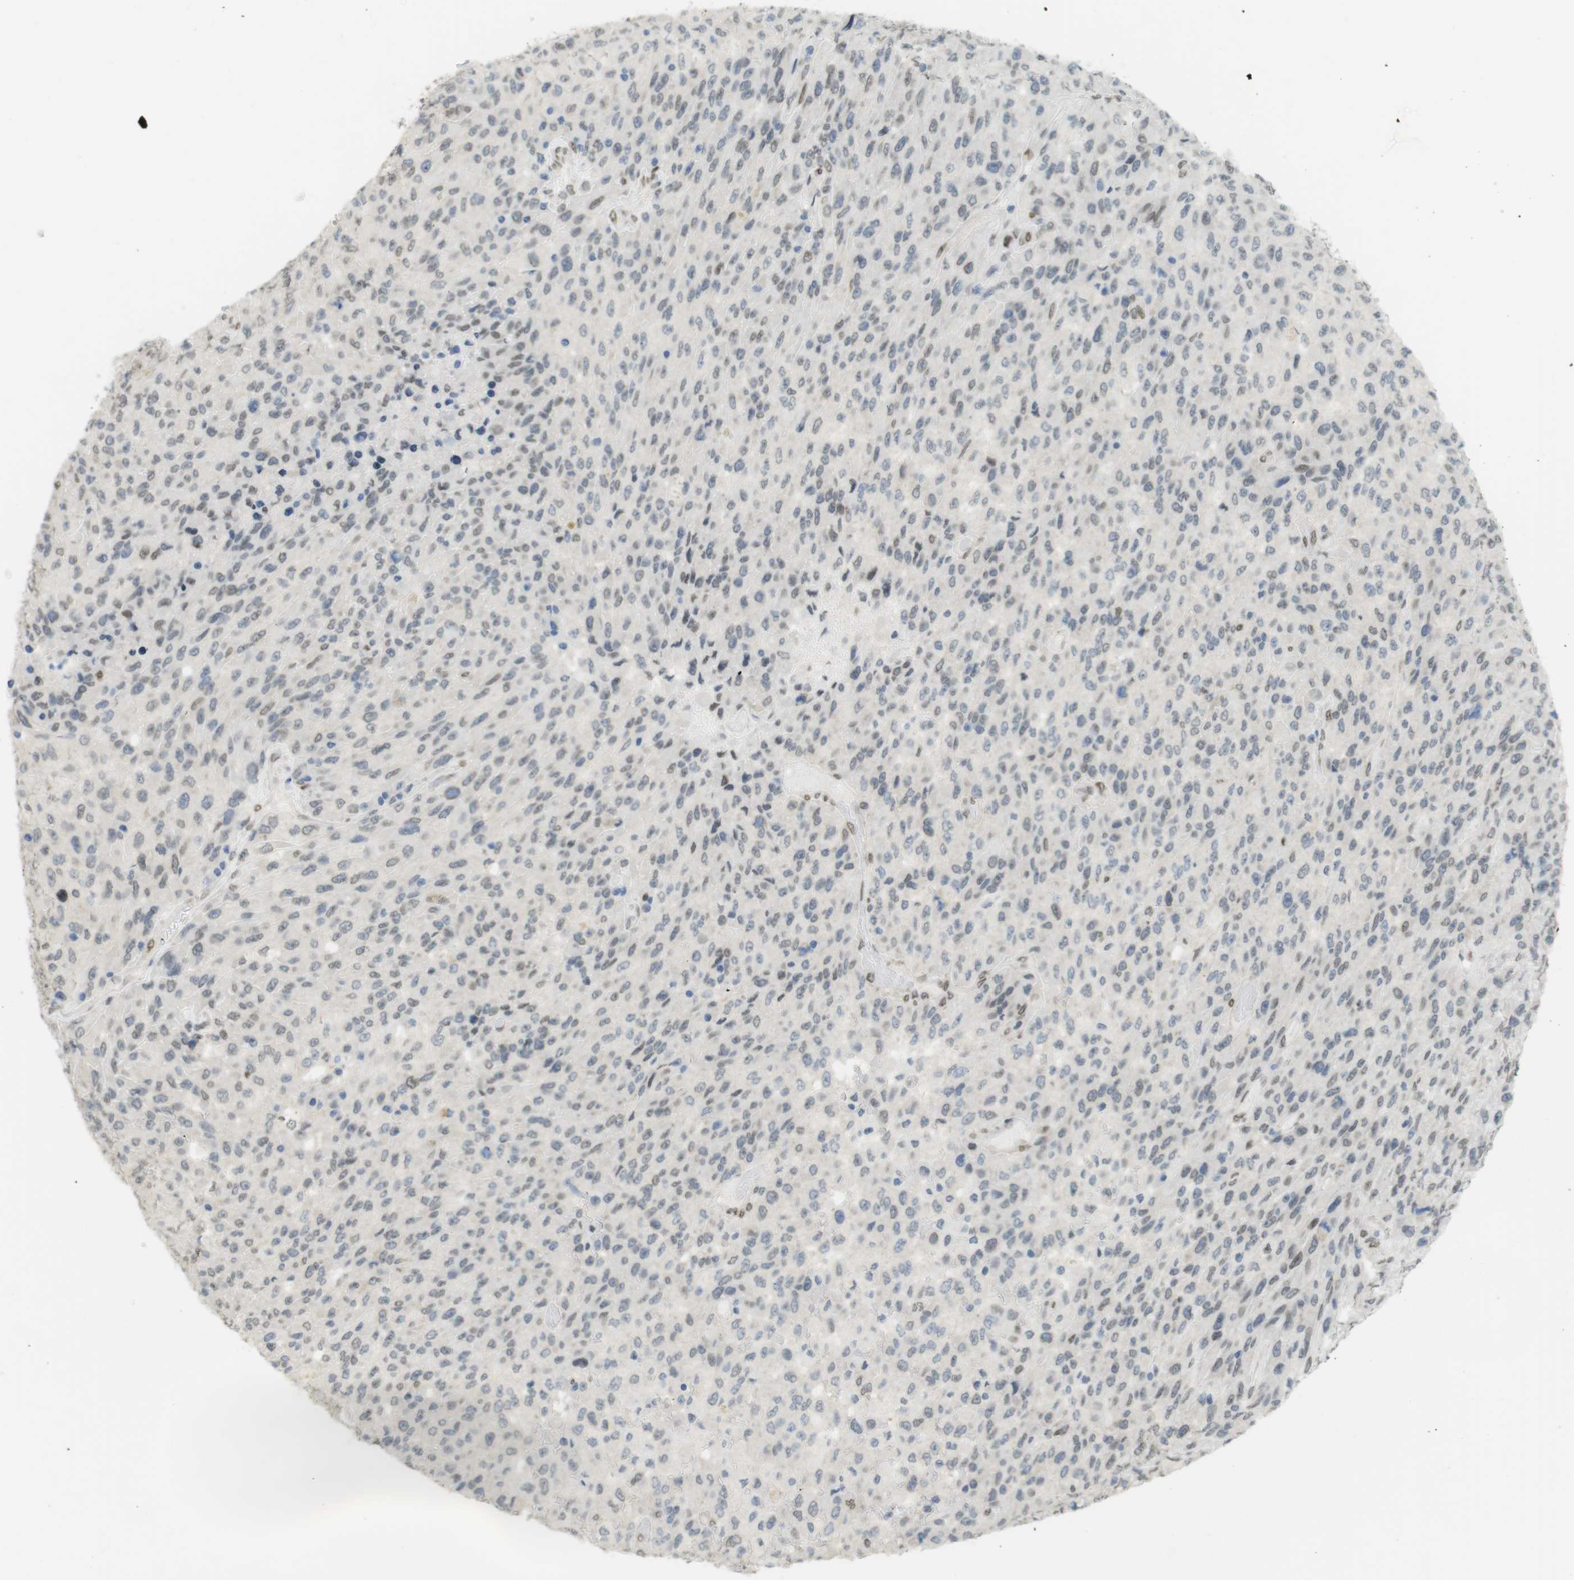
{"staining": {"intensity": "weak", "quantity": "25%-75%", "location": "cytoplasmic/membranous,nuclear"}, "tissue": "urothelial cancer", "cell_type": "Tumor cells", "image_type": "cancer", "snomed": [{"axis": "morphology", "description": "Urothelial carcinoma, High grade"}, {"axis": "topography", "description": "Urinary bladder"}], "caption": "Immunohistochemistry of urothelial cancer exhibits low levels of weak cytoplasmic/membranous and nuclear positivity in approximately 25%-75% of tumor cells. The protein of interest is stained brown, and the nuclei are stained in blue (DAB (3,3'-diaminobenzidine) IHC with brightfield microscopy, high magnification).", "gene": "ARL6IP6", "patient": {"sex": "male", "age": 66}}